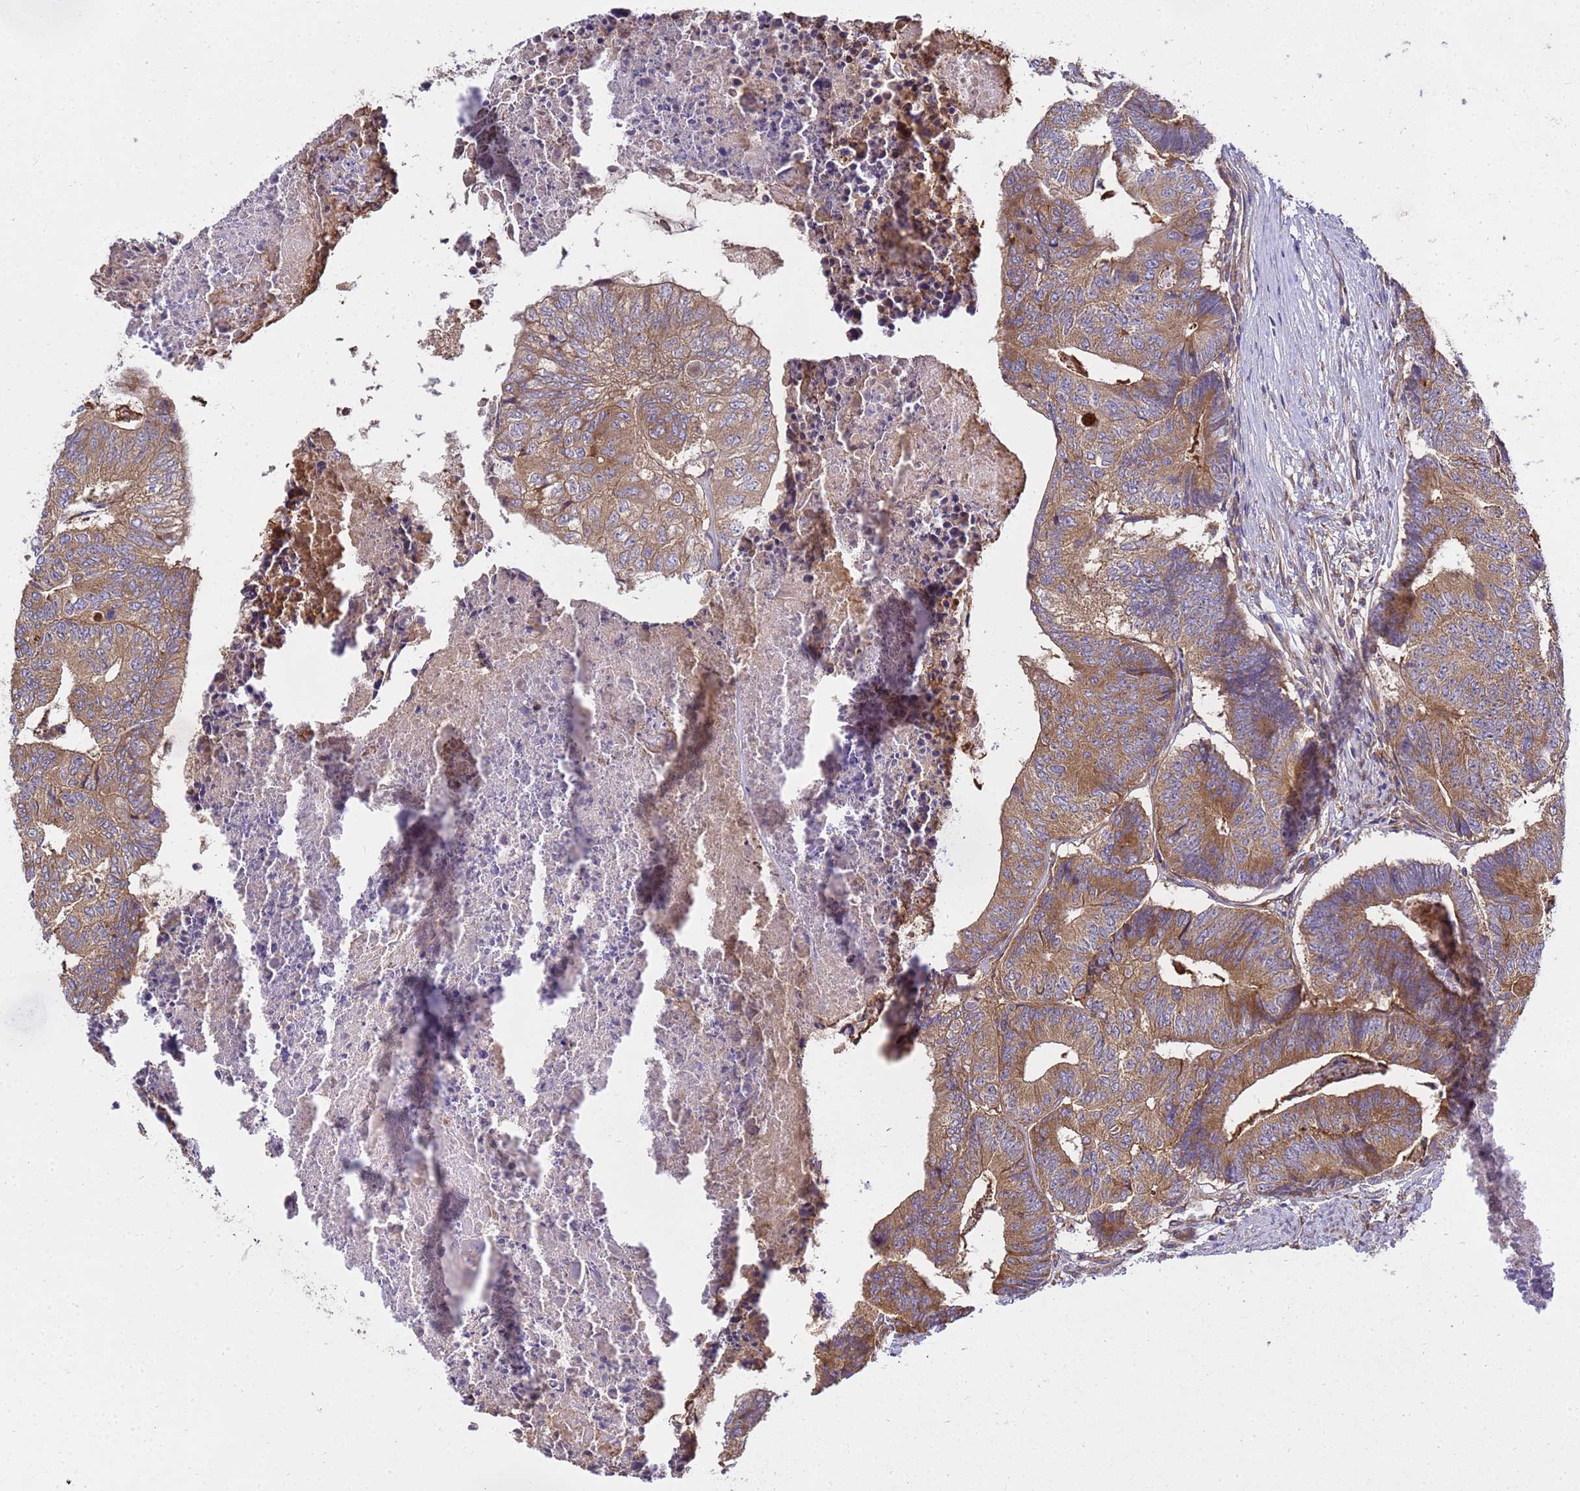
{"staining": {"intensity": "moderate", "quantity": ">75%", "location": "cytoplasmic/membranous"}, "tissue": "colorectal cancer", "cell_type": "Tumor cells", "image_type": "cancer", "snomed": [{"axis": "morphology", "description": "Adenocarcinoma, NOS"}, {"axis": "topography", "description": "Colon"}], "caption": "Brown immunohistochemical staining in adenocarcinoma (colorectal) reveals moderate cytoplasmic/membranous positivity in about >75% of tumor cells.", "gene": "BECN1", "patient": {"sex": "female", "age": 67}}